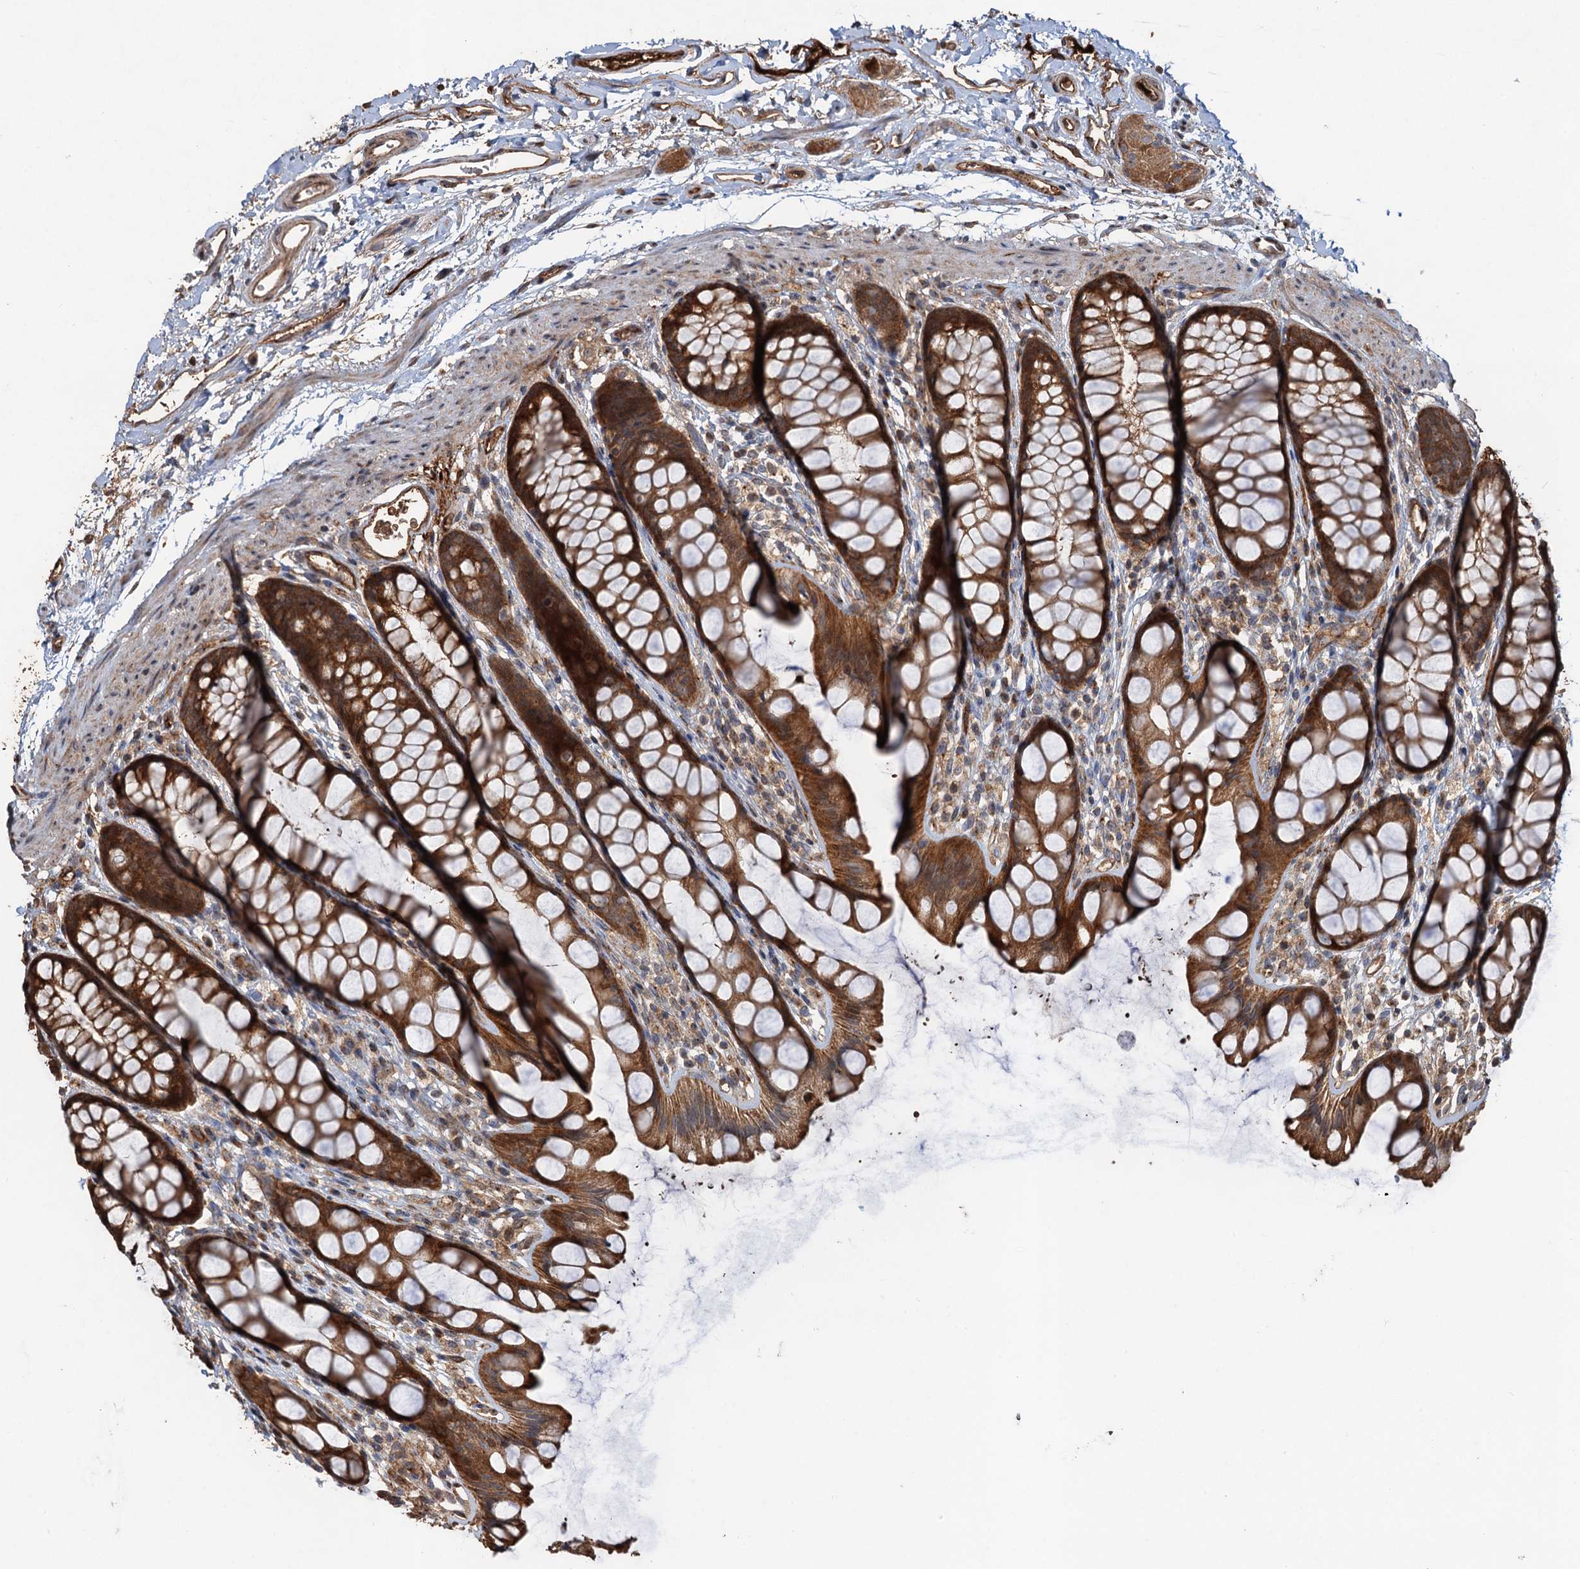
{"staining": {"intensity": "strong", "quantity": ">75%", "location": "cytoplasmic/membranous"}, "tissue": "rectum", "cell_type": "Glandular cells", "image_type": "normal", "snomed": [{"axis": "morphology", "description": "Normal tissue, NOS"}, {"axis": "topography", "description": "Rectum"}], "caption": "Immunohistochemical staining of normal rectum displays >75% levels of strong cytoplasmic/membranous protein positivity in approximately >75% of glandular cells. (Stains: DAB in brown, nuclei in blue, Microscopy: brightfield microscopy at high magnification).", "gene": "DEXI", "patient": {"sex": "female", "age": 65}}